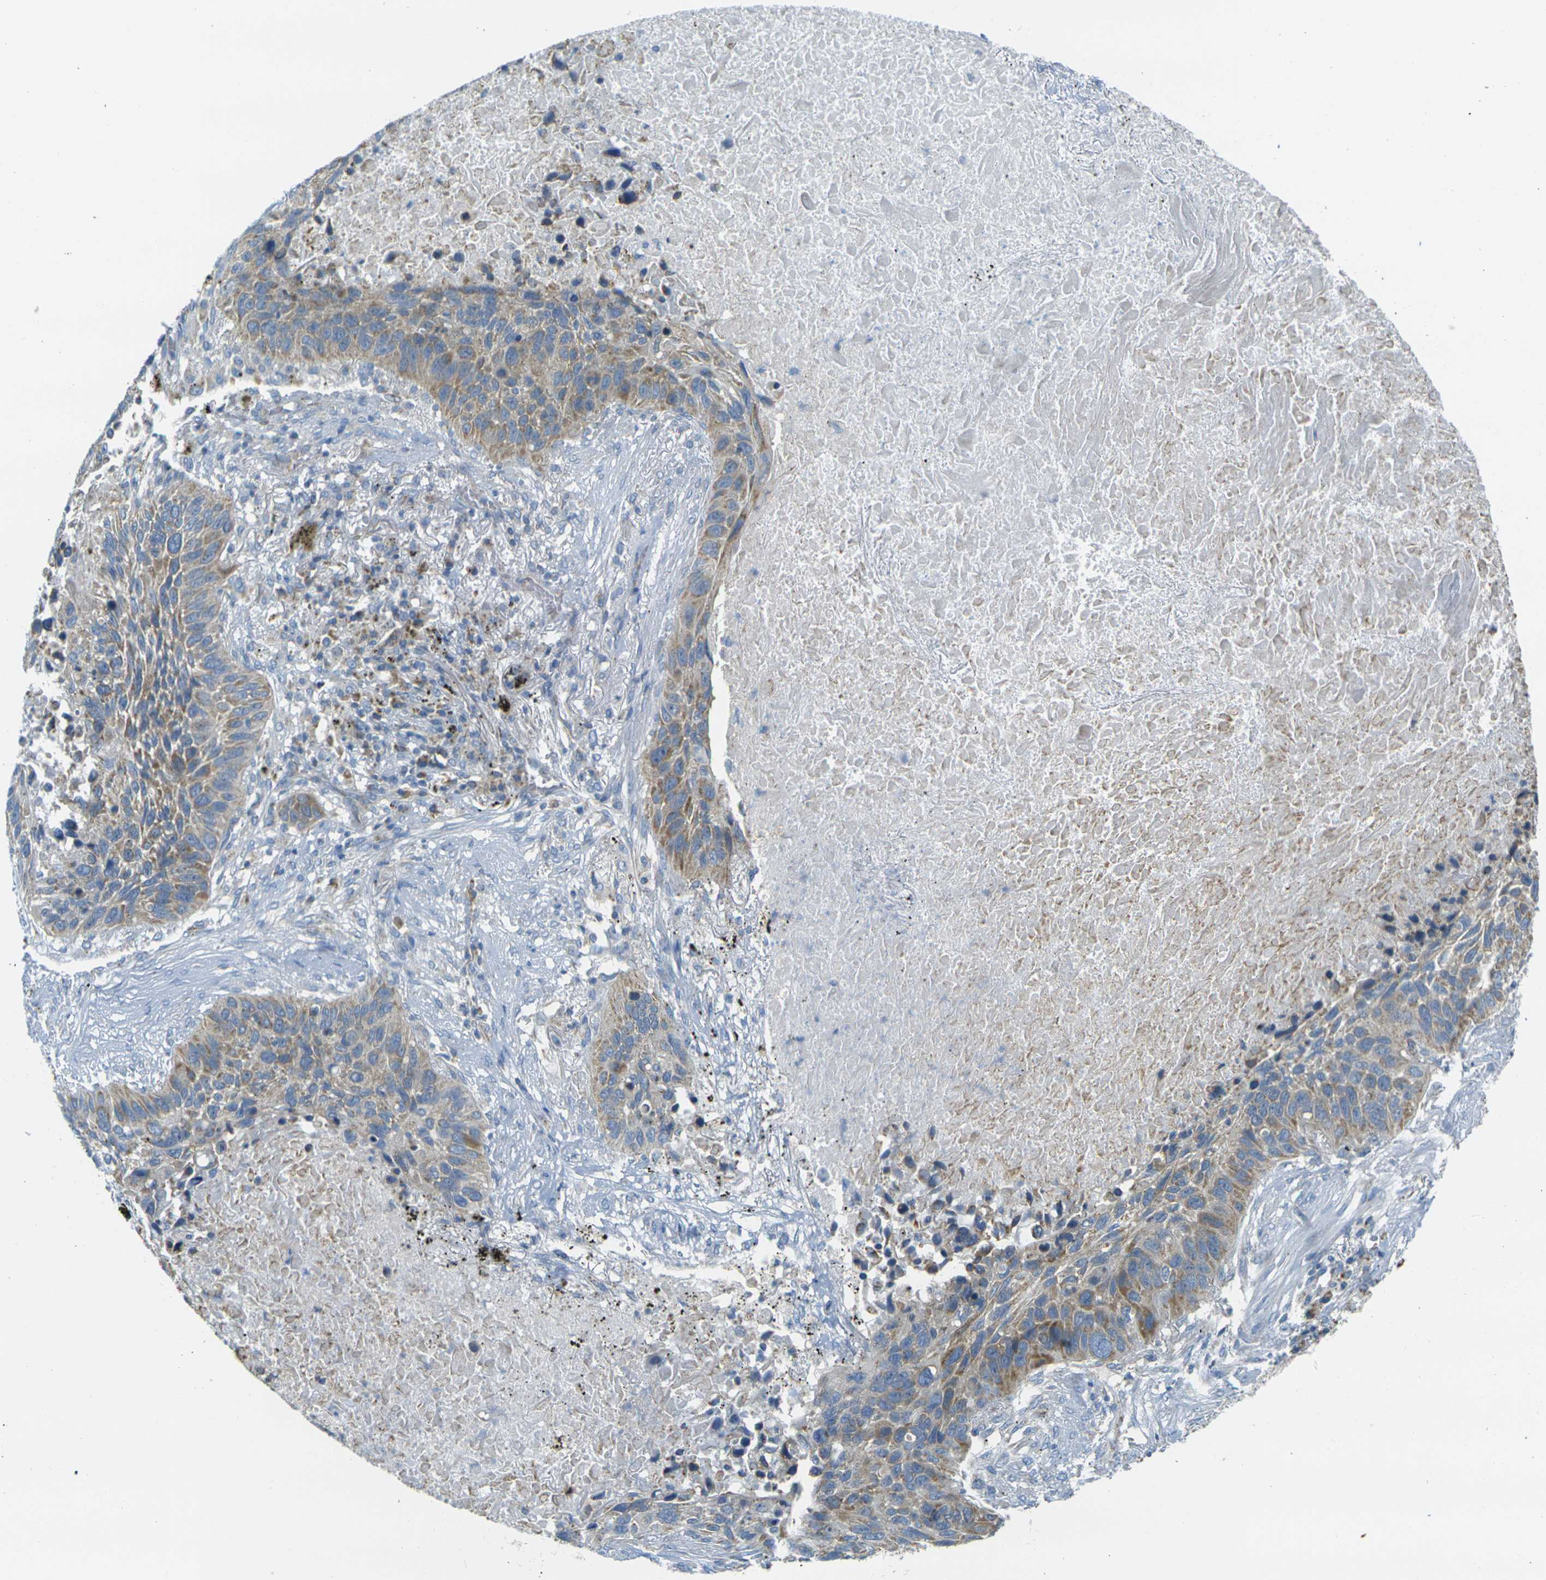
{"staining": {"intensity": "weak", "quantity": ">75%", "location": "cytoplasmic/membranous"}, "tissue": "lung cancer", "cell_type": "Tumor cells", "image_type": "cancer", "snomed": [{"axis": "morphology", "description": "Squamous cell carcinoma, NOS"}, {"axis": "topography", "description": "Lung"}], "caption": "A low amount of weak cytoplasmic/membranous staining is present in approximately >75% of tumor cells in lung cancer (squamous cell carcinoma) tissue. (Stains: DAB (3,3'-diaminobenzidine) in brown, nuclei in blue, Microscopy: brightfield microscopy at high magnification).", "gene": "PARD6B", "patient": {"sex": "male", "age": 57}}